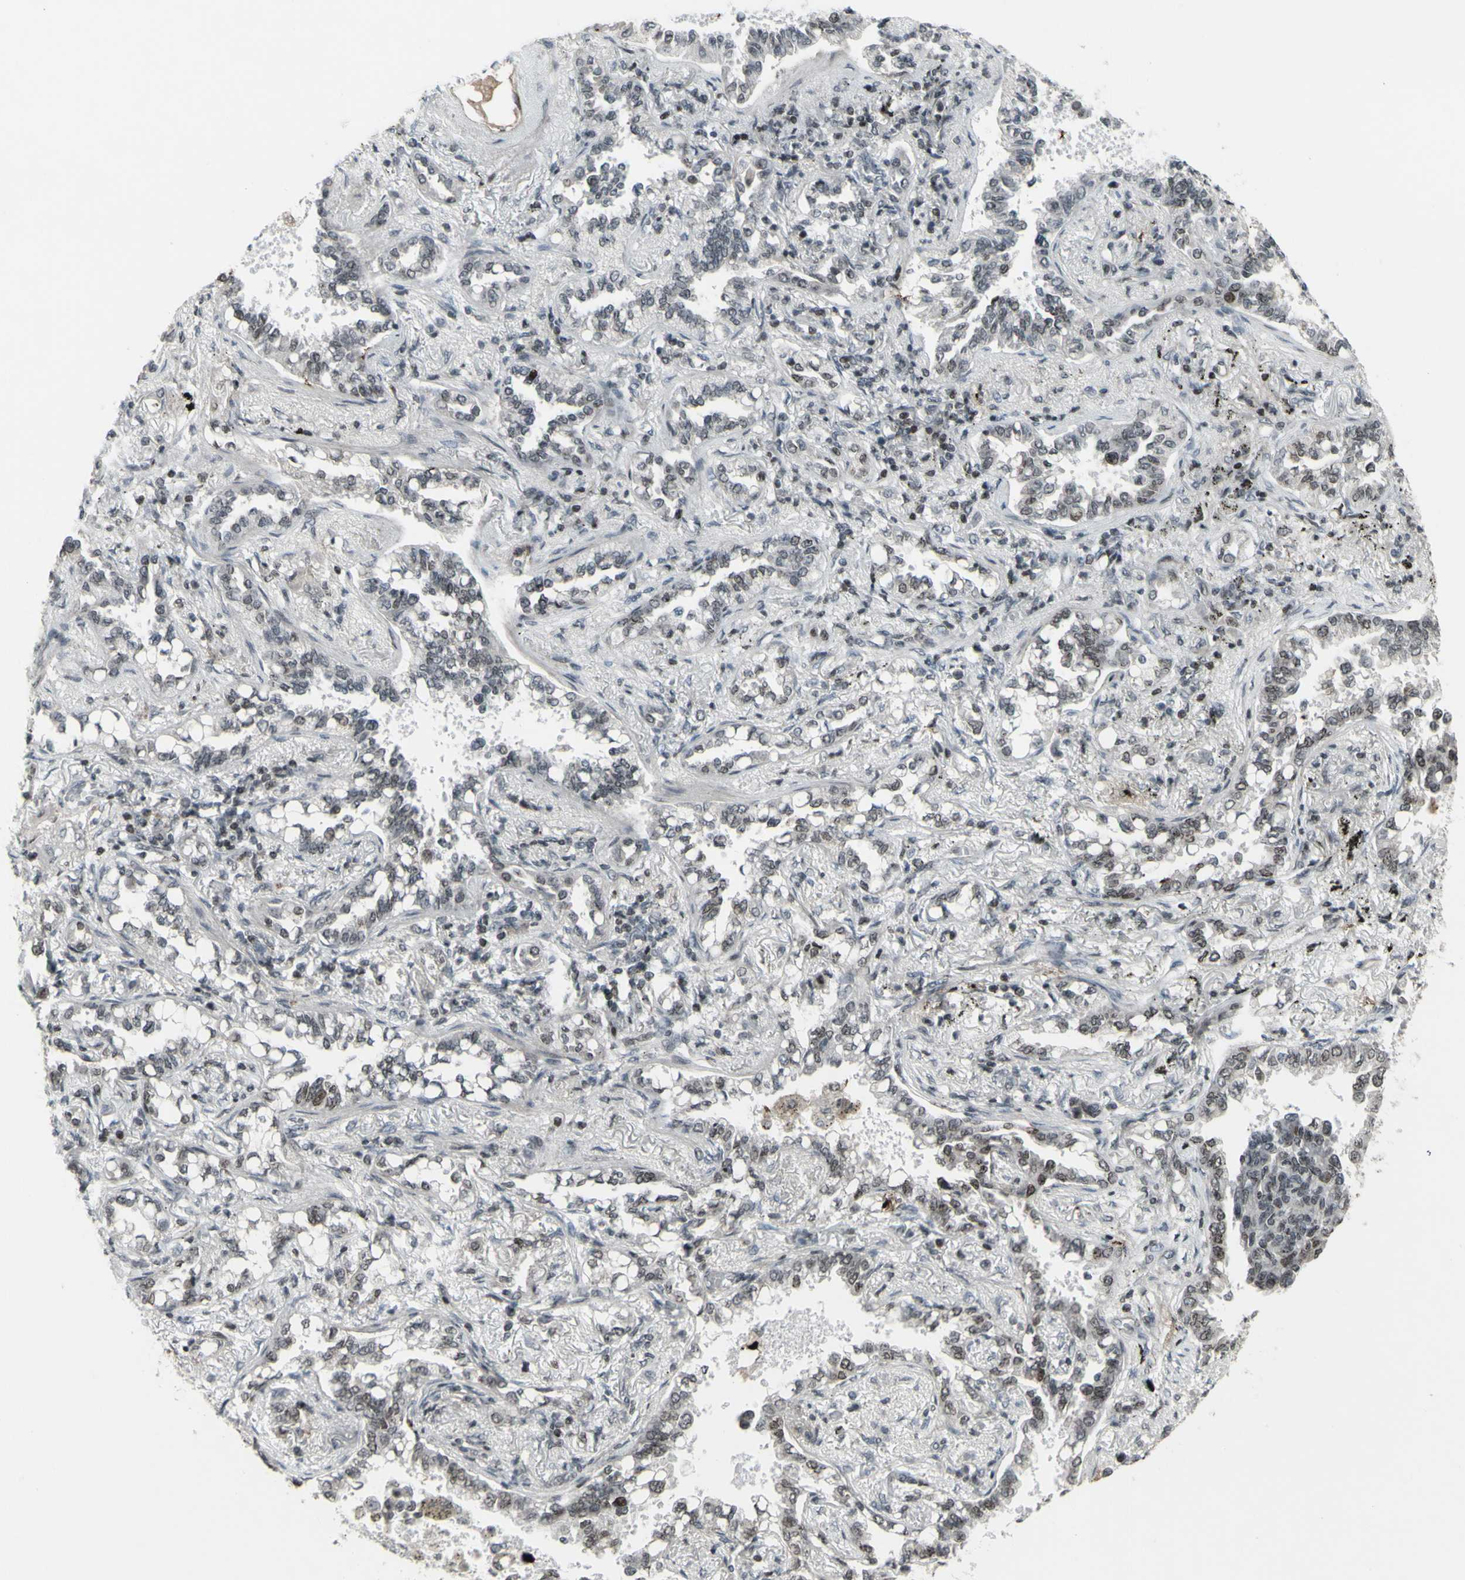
{"staining": {"intensity": "weak", "quantity": "<25%", "location": "nuclear"}, "tissue": "lung cancer", "cell_type": "Tumor cells", "image_type": "cancer", "snomed": [{"axis": "morphology", "description": "Normal tissue, NOS"}, {"axis": "morphology", "description": "Adenocarcinoma, NOS"}, {"axis": "topography", "description": "Lung"}], "caption": "DAB immunohistochemical staining of lung cancer (adenocarcinoma) shows no significant staining in tumor cells.", "gene": "SUPT6H", "patient": {"sex": "male", "age": 59}}